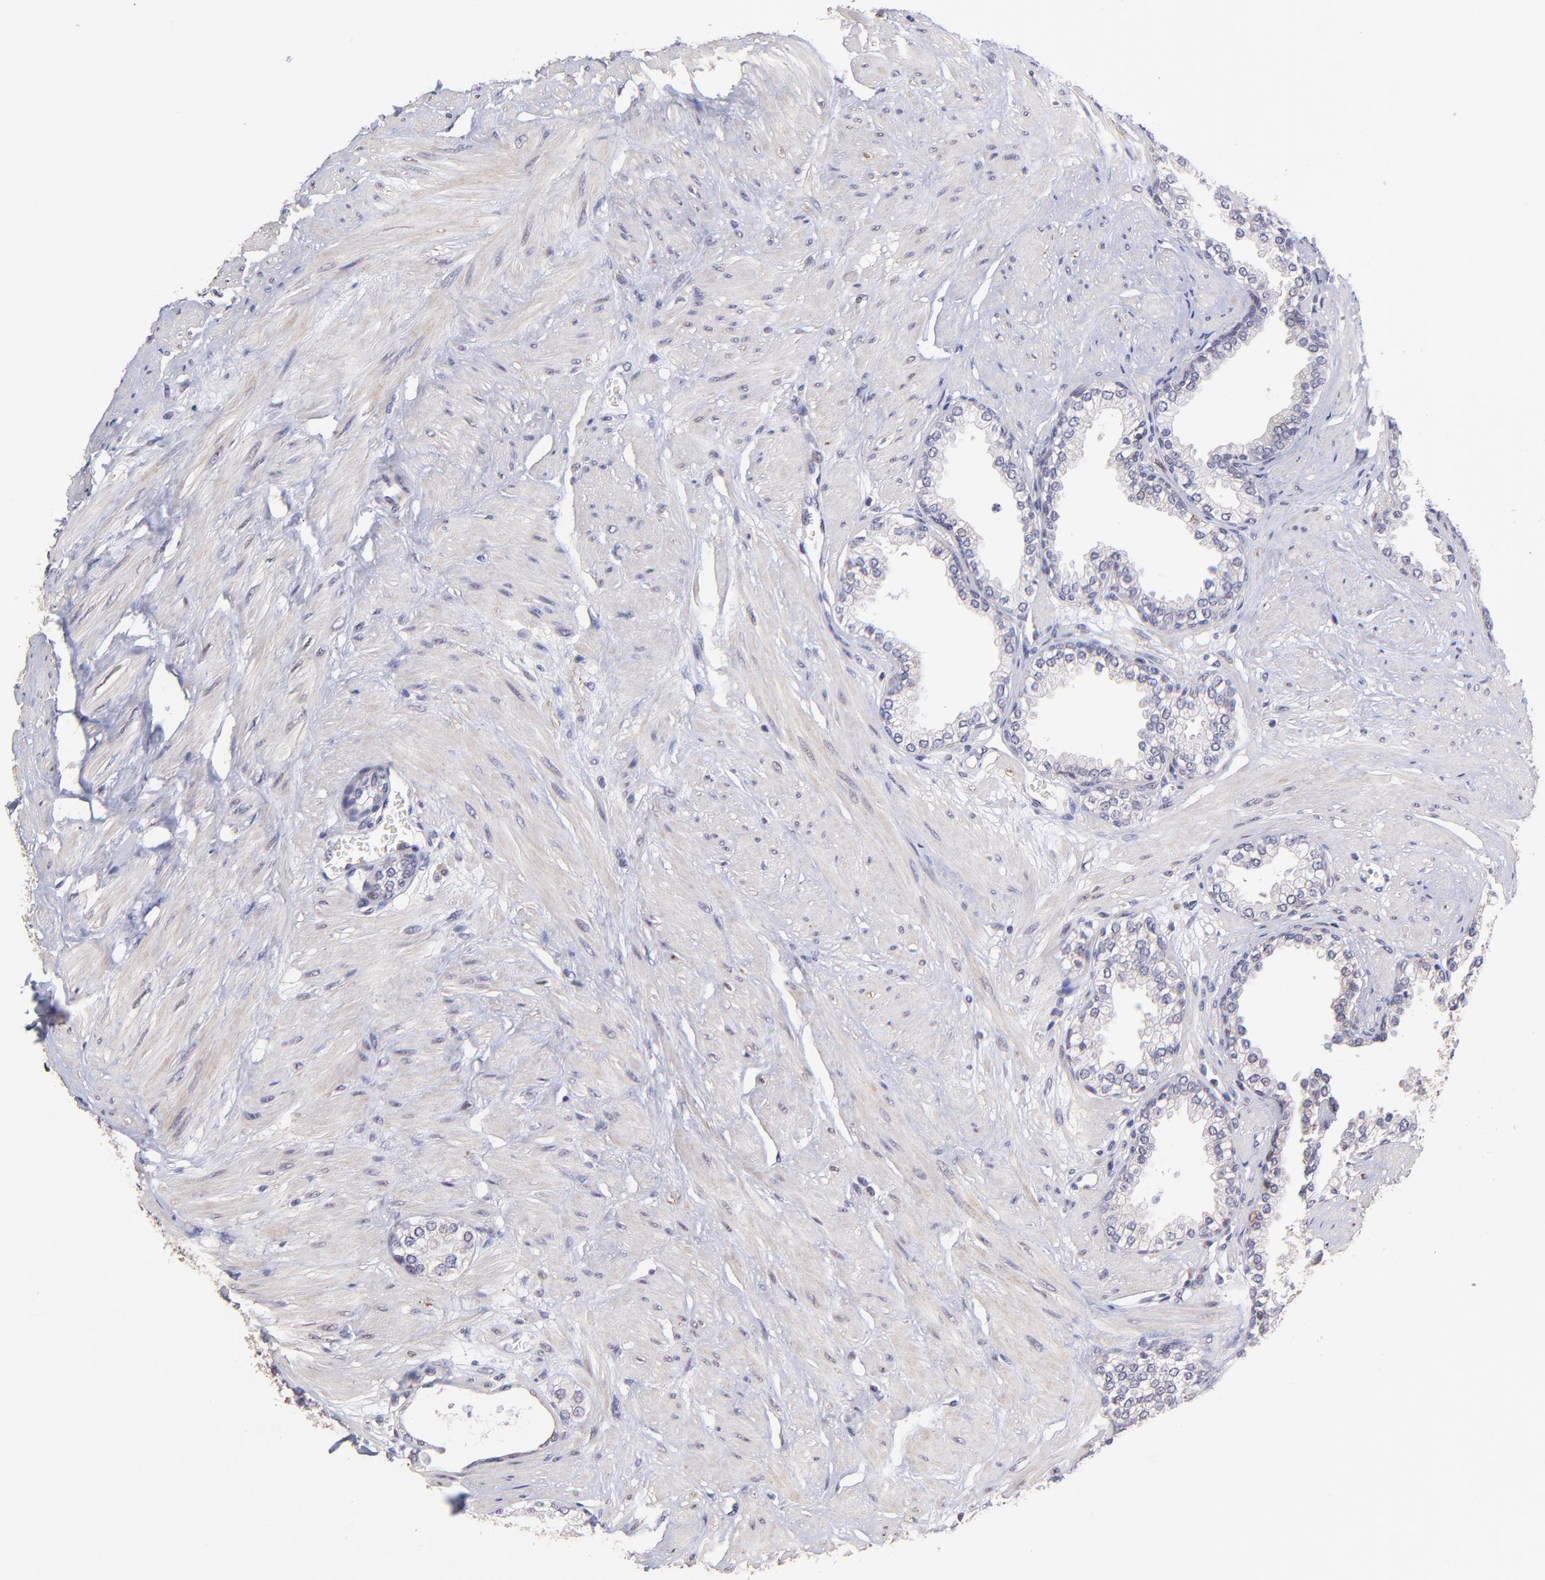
{"staining": {"intensity": "moderate", "quantity": ">75%", "location": "cytoplasmic/membranous"}, "tissue": "prostate", "cell_type": "Glandular cells", "image_type": "normal", "snomed": [{"axis": "morphology", "description": "Normal tissue, NOS"}, {"axis": "topography", "description": "Prostate"}], "caption": "Moderate cytoplasmic/membranous expression is identified in approximately >75% of glandular cells in unremarkable prostate.", "gene": "NSF", "patient": {"sex": "male", "age": 64}}